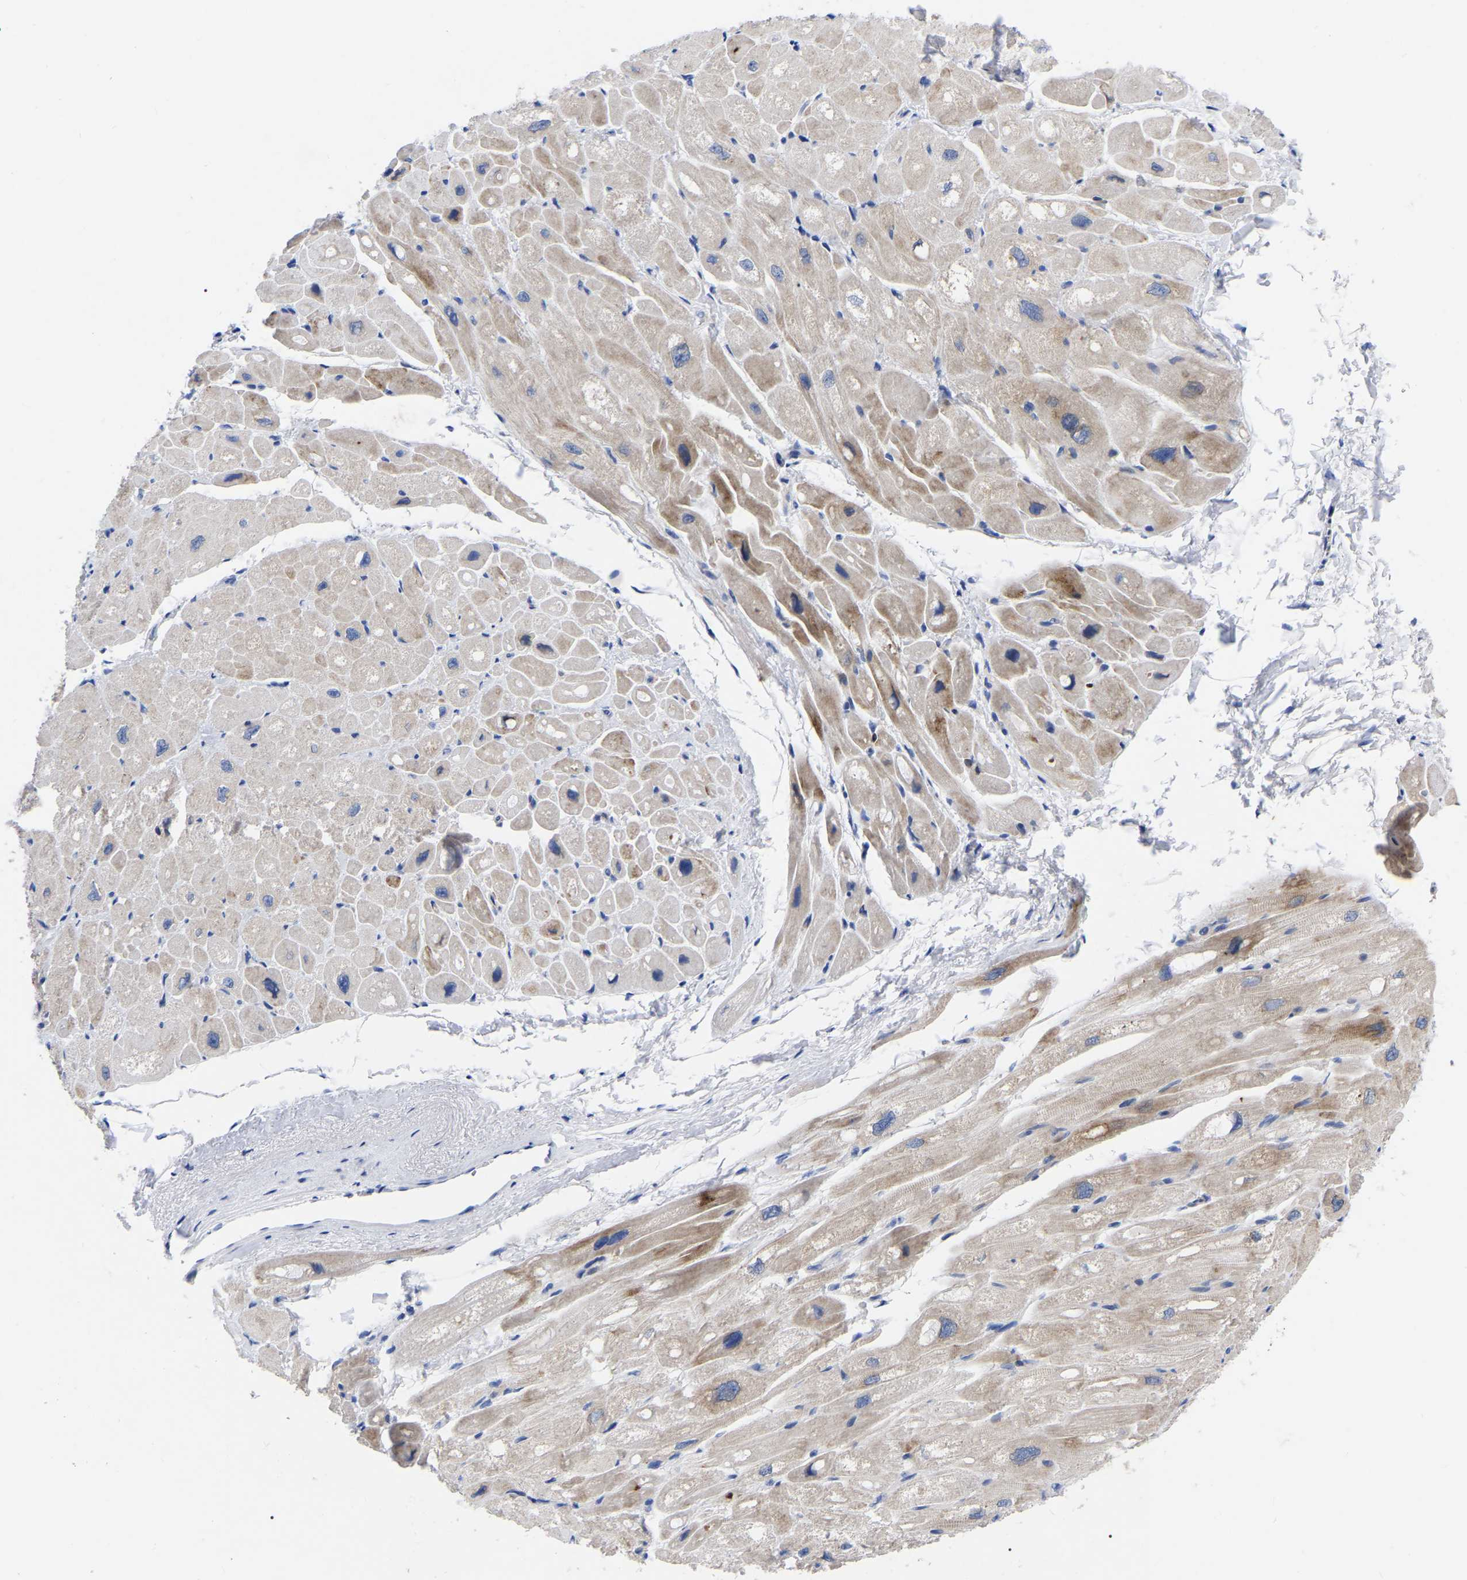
{"staining": {"intensity": "moderate", "quantity": "25%-75%", "location": "cytoplasmic/membranous"}, "tissue": "heart muscle", "cell_type": "Cardiomyocytes", "image_type": "normal", "snomed": [{"axis": "morphology", "description": "Normal tissue, NOS"}, {"axis": "topography", "description": "Heart"}], "caption": "Heart muscle stained for a protein reveals moderate cytoplasmic/membranous positivity in cardiomyocytes. The staining is performed using DAB (3,3'-diaminobenzidine) brown chromogen to label protein expression. The nuclei are counter-stained blue using hematoxylin.", "gene": "PTPN7", "patient": {"sex": "male", "age": 49}}